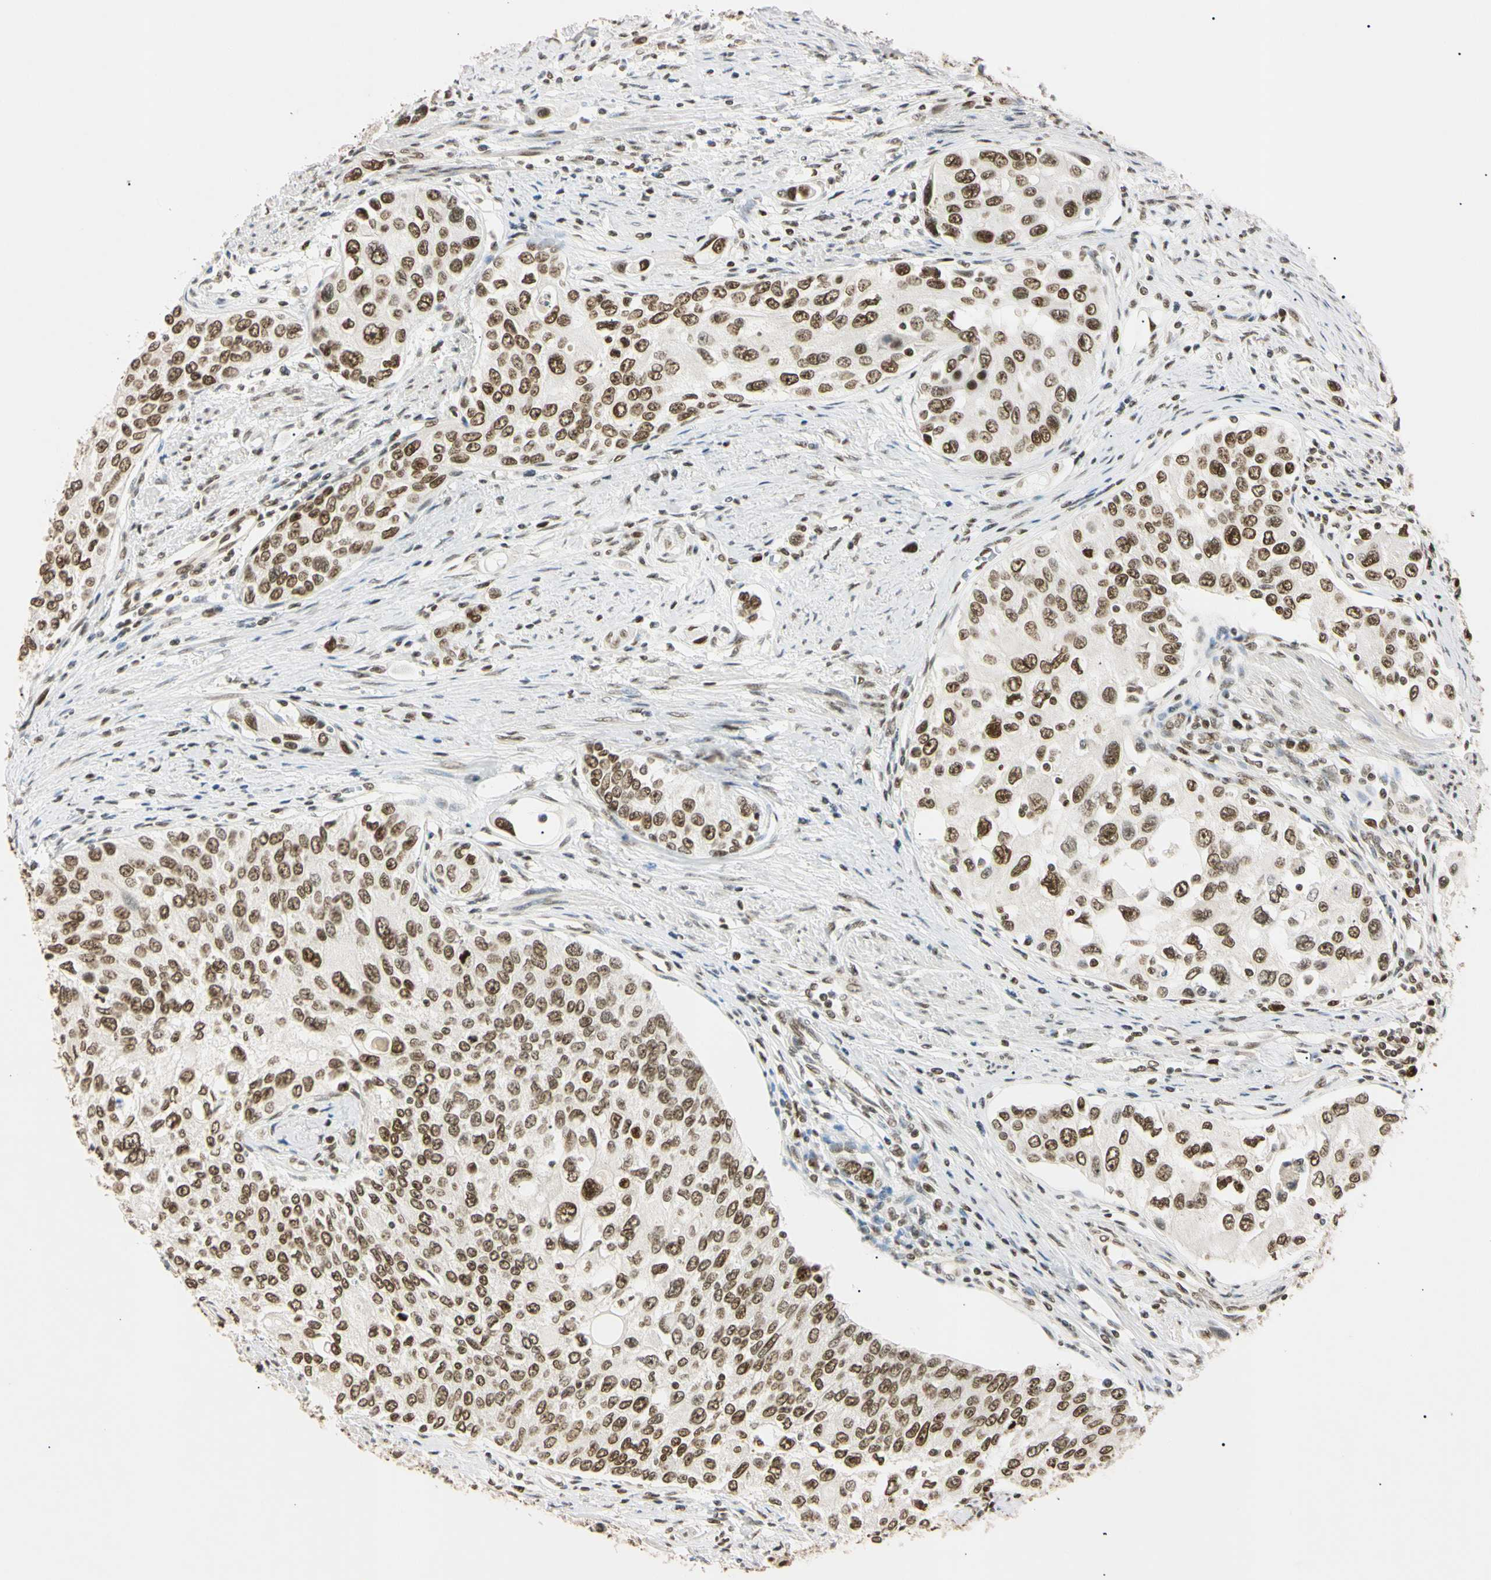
{"staining": {"intensity": "strong", "quantity": ">75%", "location": "nuclear"}, "tissue": "urothelial cancer", "cell_type": "Tumor cells", "image_type": "cancer", "snomed": [{"axis": "morphology", "description": "Urothelial carcinoma, High grade"}, {"axis": "topography", "description": "Urinary bladder"}], "caption": "A high-resolution micrograph shows IHC staining of high-grade urothelial carcinoma, which shows strong nuclear positivity in about >75% of tumor cells.", "gene": "SMARCA5", "patient": {"sex": "female", "age": 56}}